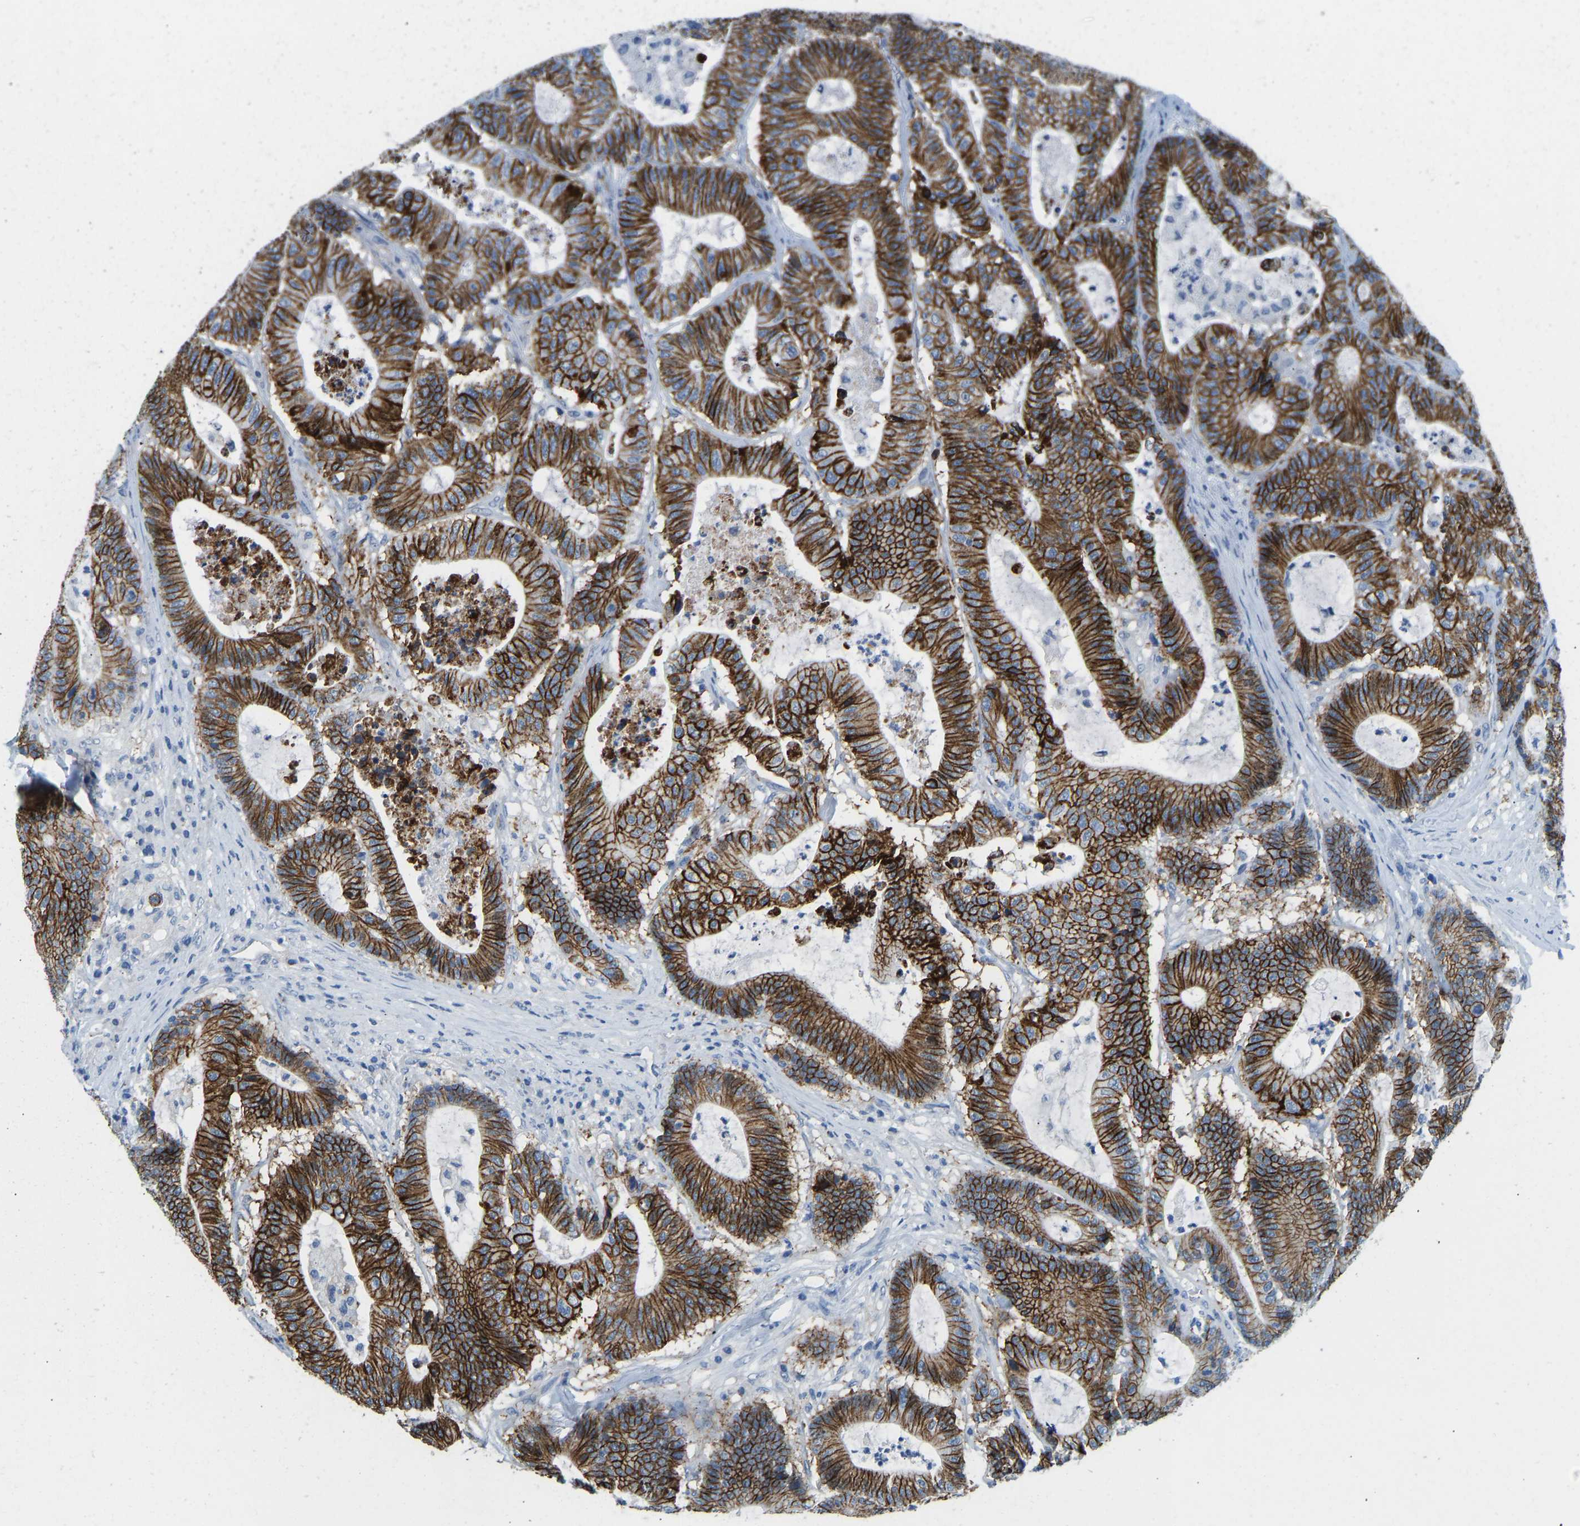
{"staining": {"intensity": "strong", "quantity": ">75%", "location": "cytoplasmic/membranous"}, "tissue": "colorectal cancer", "cell_type": "Tumor cells", "image_type": "cancer", "snomed": [{"axis": "morphology", "description": "Adenocarcinoma, NOS"}, {"axis": "topography", "description": "Colon"}], "caption": "High-magnification brightfield microscopy of colorectal cancer stained with DAB (brown) and counterstained with hematoxylin (blue). tumor cells exhibit strong cytoplasmic/membranous positivity is identified in approximately>75% of cells. Nuclei are stained in blue.", "gene": "ATP1A1", "patient": {"sex": "female", "age": 84}}